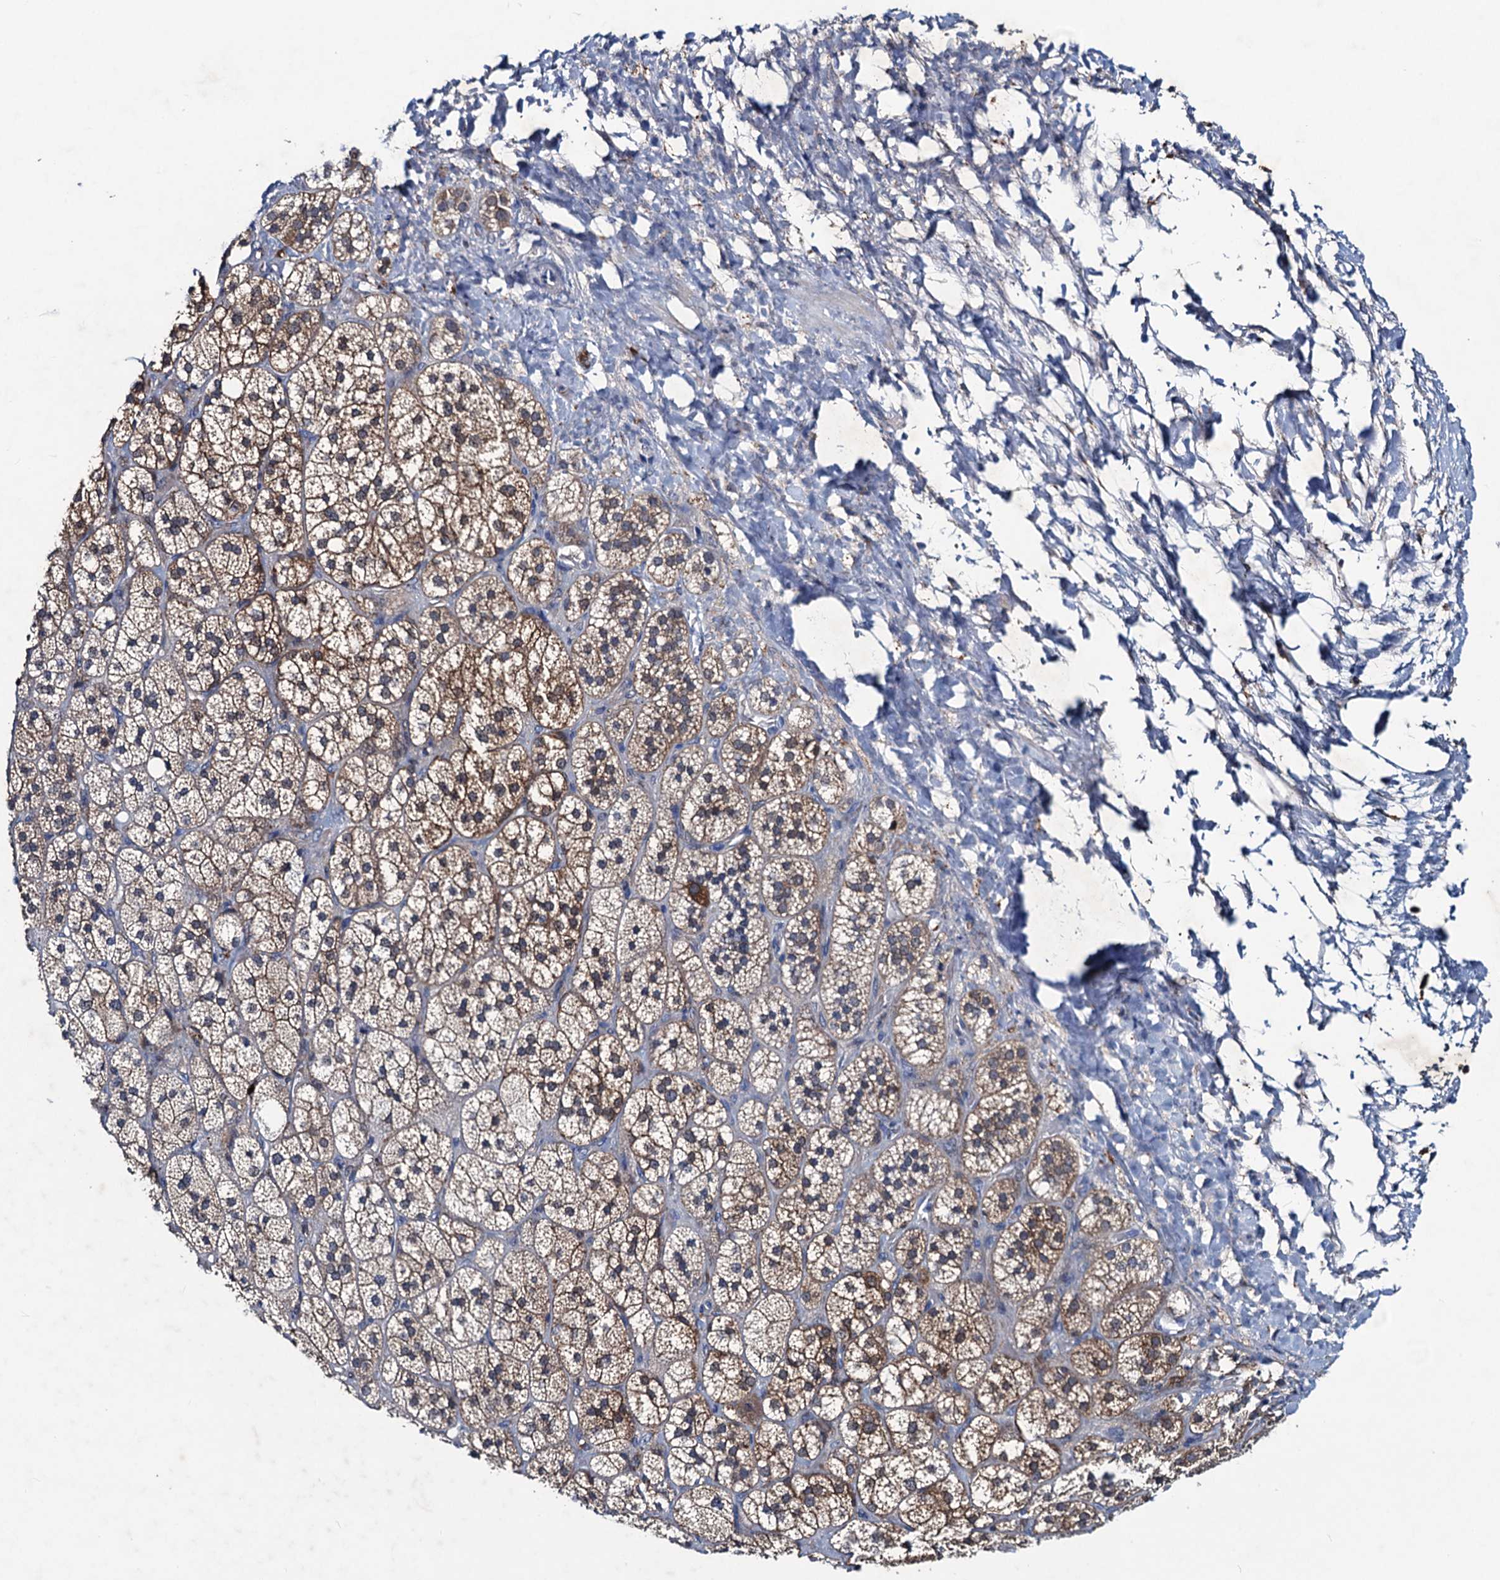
{"staining": {"intensity": "moderate", "quantity": "25%-75%", "location": "cytoplasmic/membranous"}, "tissue": "adrenal gland", "cell_type": "Glandular cells", "image_type": "normal", "snomed": [{"axis": "morphology", "description": "Normal tissue, NOS"}, {"axis": "topography", "description": "Adrenal gland"}], "caption": "Immunohistochemistry micrograph of benign adrenal gland stained for a protein (brown), which exhibits medium levels of moderate cytoplasmic/membranous expression in about 25%-75% of glandular cells.", "gene": "RTKN2", "patient": {"sex": "male", "age": 61}}